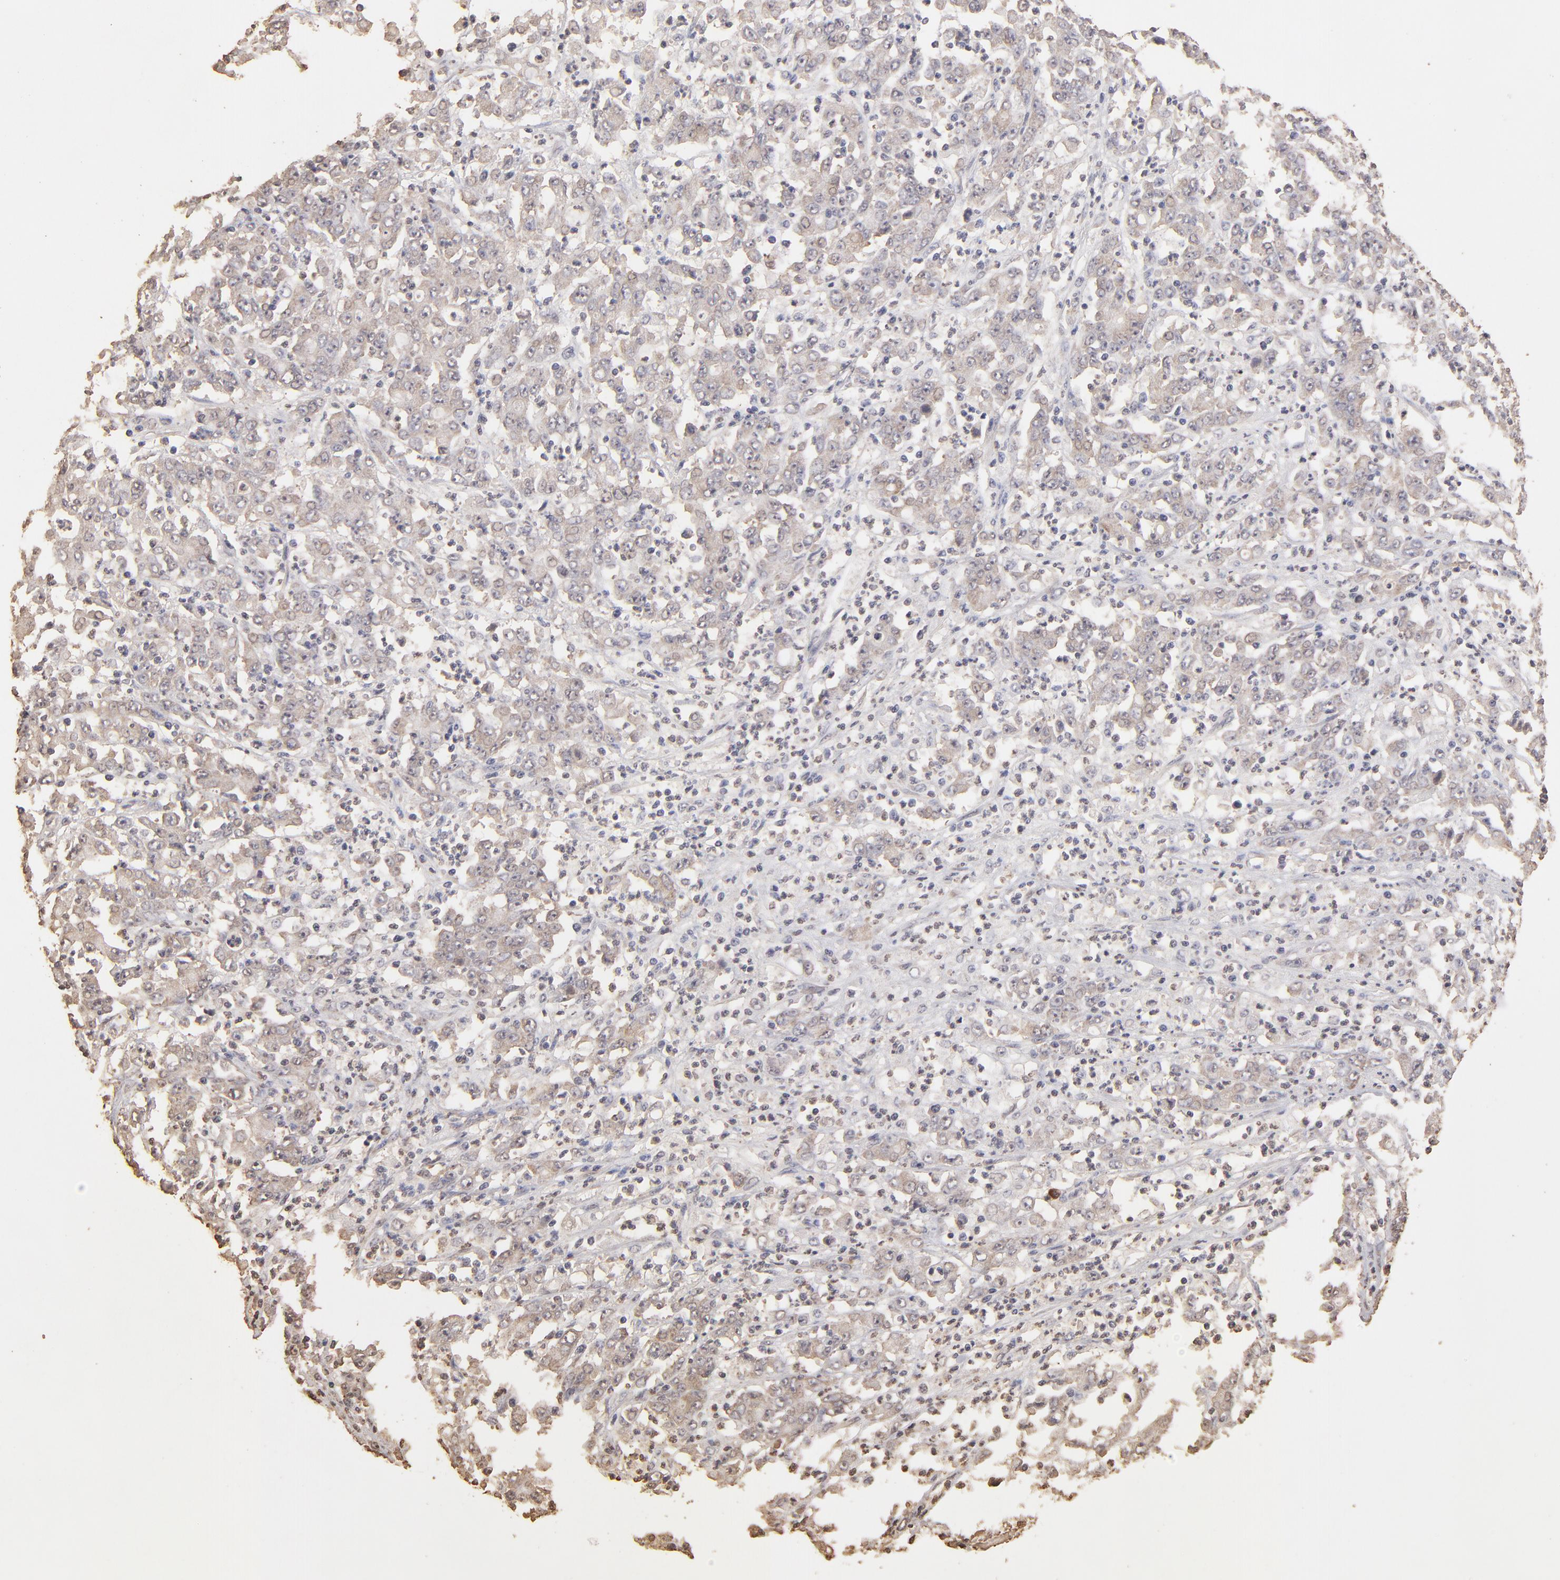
{"staining": {"intensity": "weak", "quantity": "25%-75%", "location": "cytoplasmic/membranous"}, "tissue": "stomach cancer", "cell_type": "Tumor cells", "image_type": "cancer", "snomed": [{"axis": "morphology", "description": "Adenocarcinoma, NOS"}, {"axis": "topography", "description": "Stomach, lower"}], "caption": "Protein staining of stomach cancer tissue reveals weak cytoplasmic/membranous staining in approximately 25%-75% of tumor cells.", "gene": "OPHN1", "patient": {"sex": "female", "age": 71}}